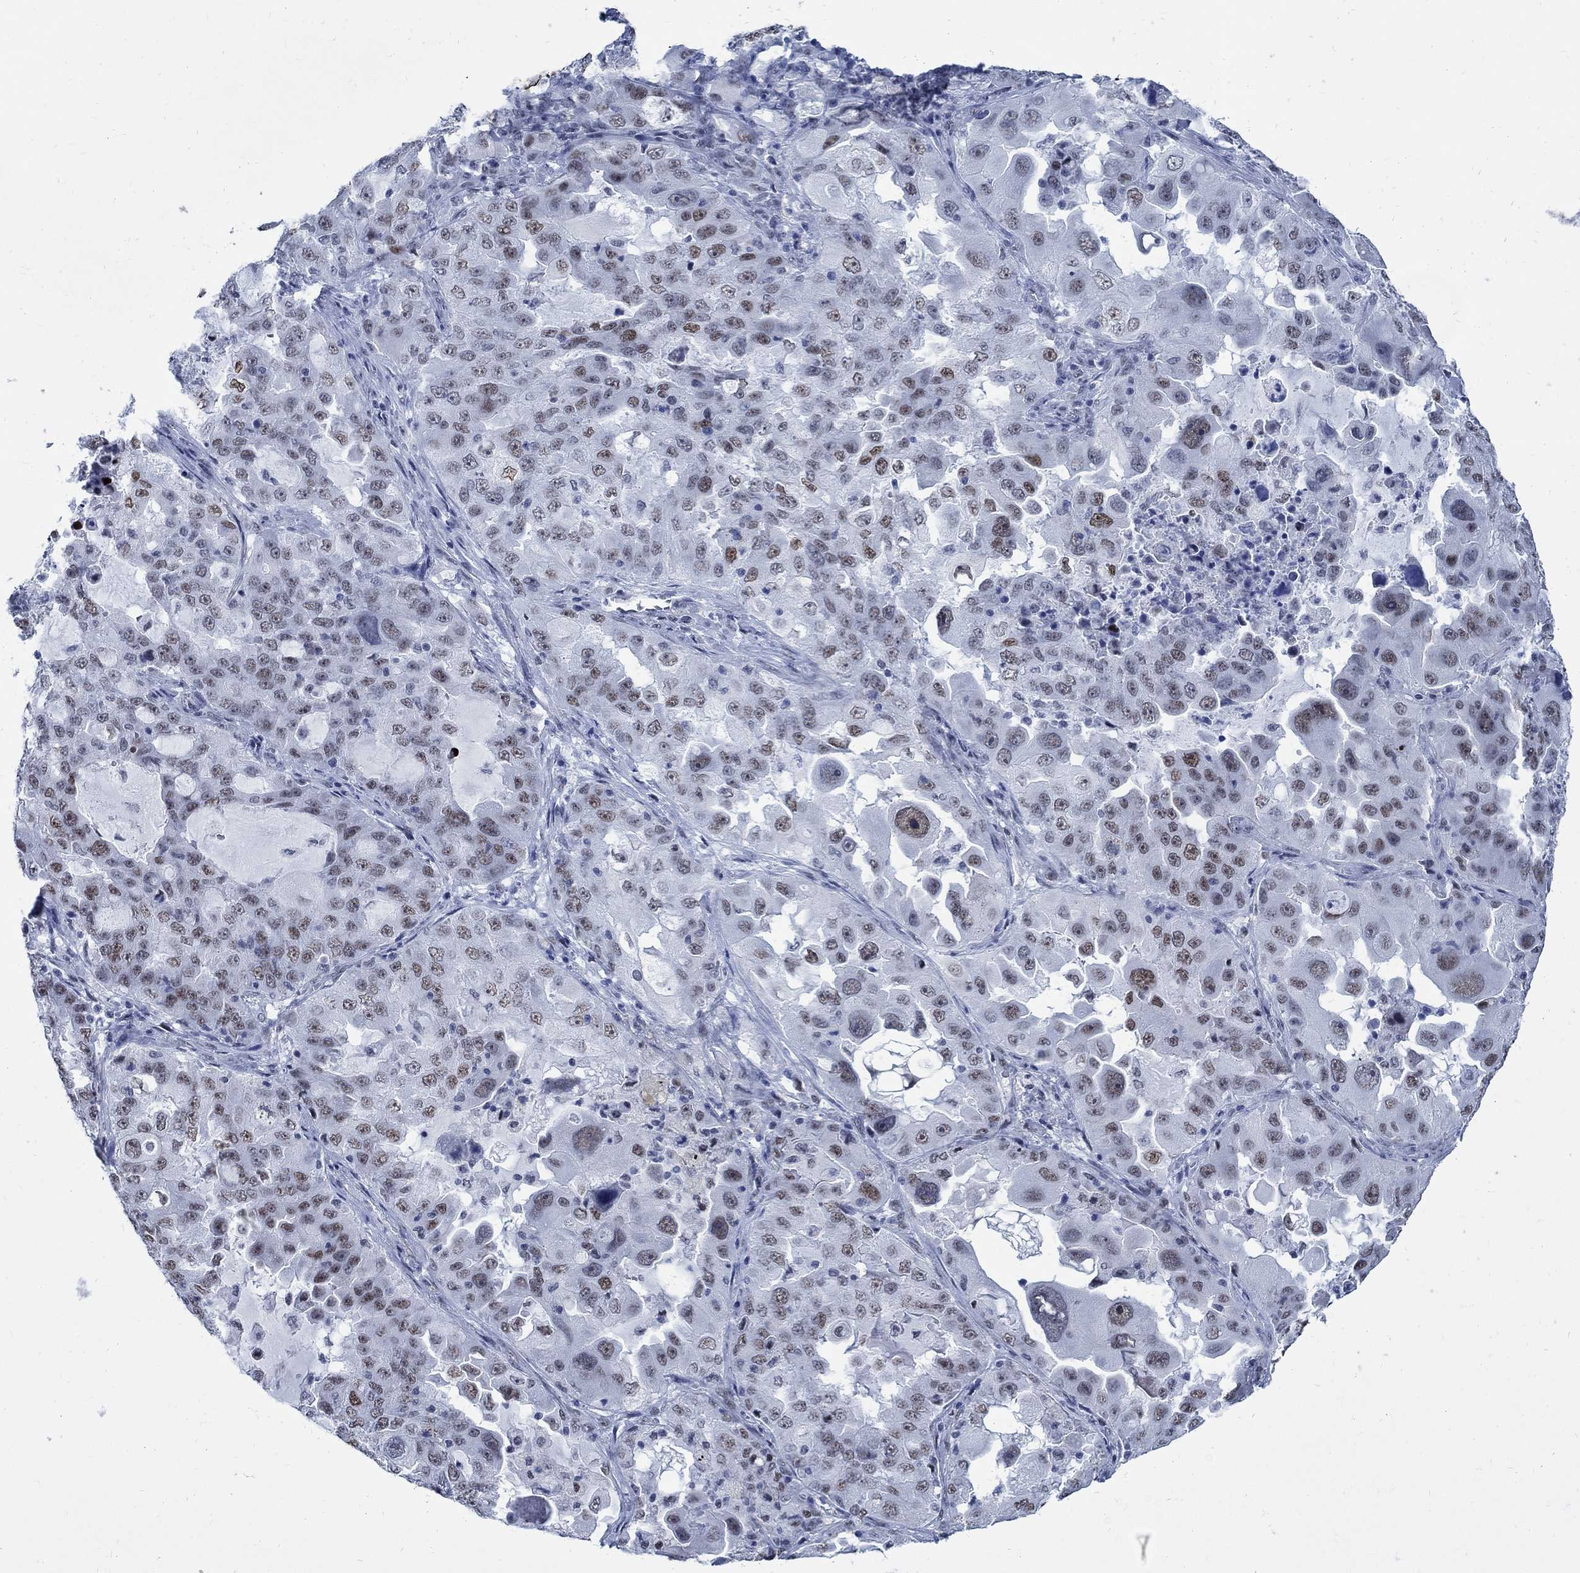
{"staining": {"intensity": "strong", "quantity": "<25%", "location": "nuclear"}, "tissue": "lung cancer", "cell_type": "Tumor cells", "image_type": "cancer", "snomed": [{"axis": "morphology", "description": "Adenocarcinoma, NOS"}, {"axis": "topography", "description": "Lung"}], "caption": "A micrograph showing strong nuclear expression in approximately <25% of tumor cells in lung cancer (adenocarcinoma), as visualized by brown immunohistochemical staining.", "gene": "DLK1", "patient": {"sex": "female", "age": 61}}